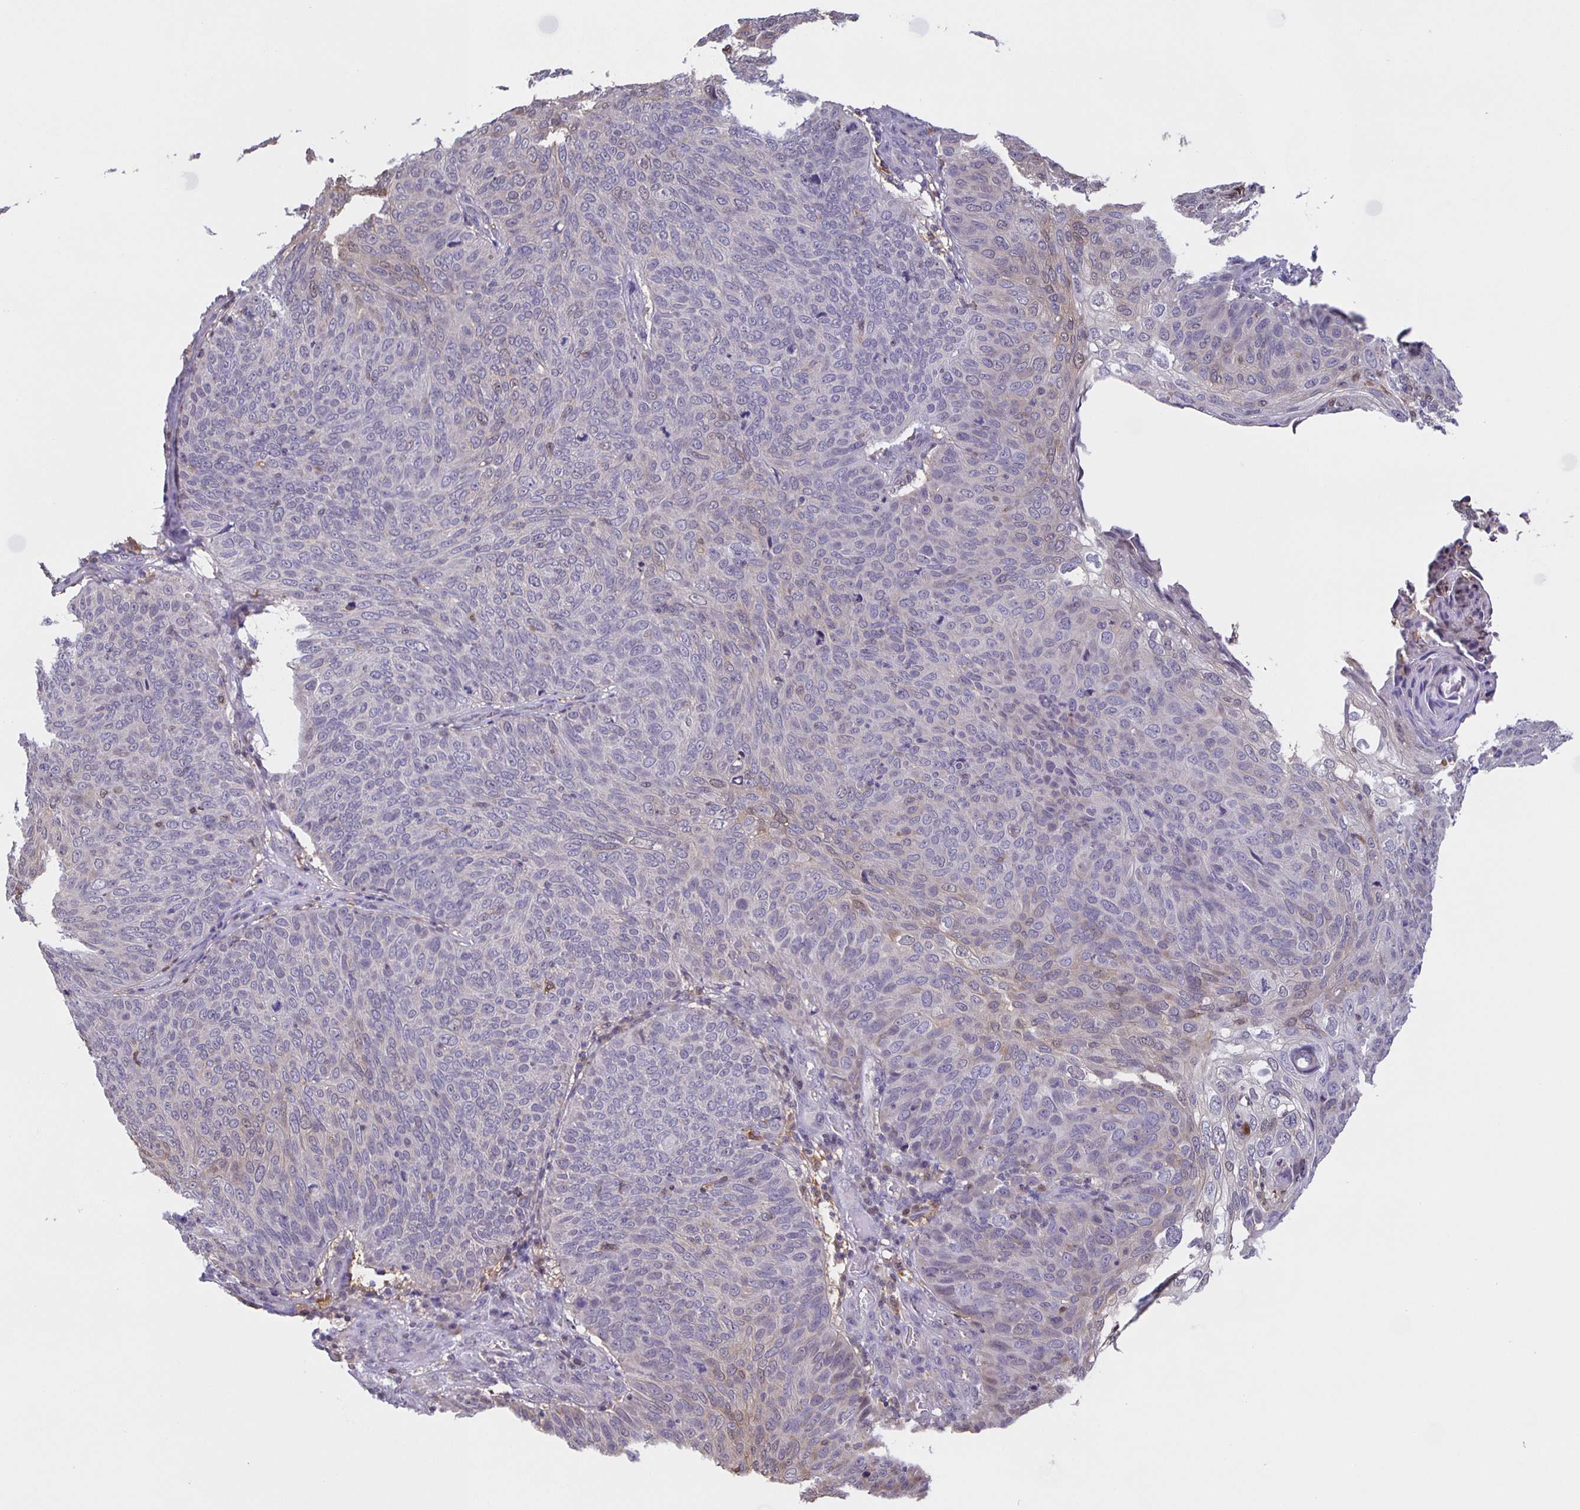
{"staining": {"intensity": "negative", "quantity": "none", "location": "none"}, "tissue": "skin cancer", "cell_type": "Tumor cells", "image_type": "cancer", "snomed": [{"axis": "morphology", "description": "Squamous cell carcinoma, NOS"}, {"axis": "topography", "description": "Skin"}], "caption": "The immunohistochemistry (IHC) image has no significant expression in tumor cells of squamous cell carcinoma (skin) tissue. Nuclei are stained in blue.", "gene": "MARCHF6", "patient": {"sex": "male", "age": 87}}